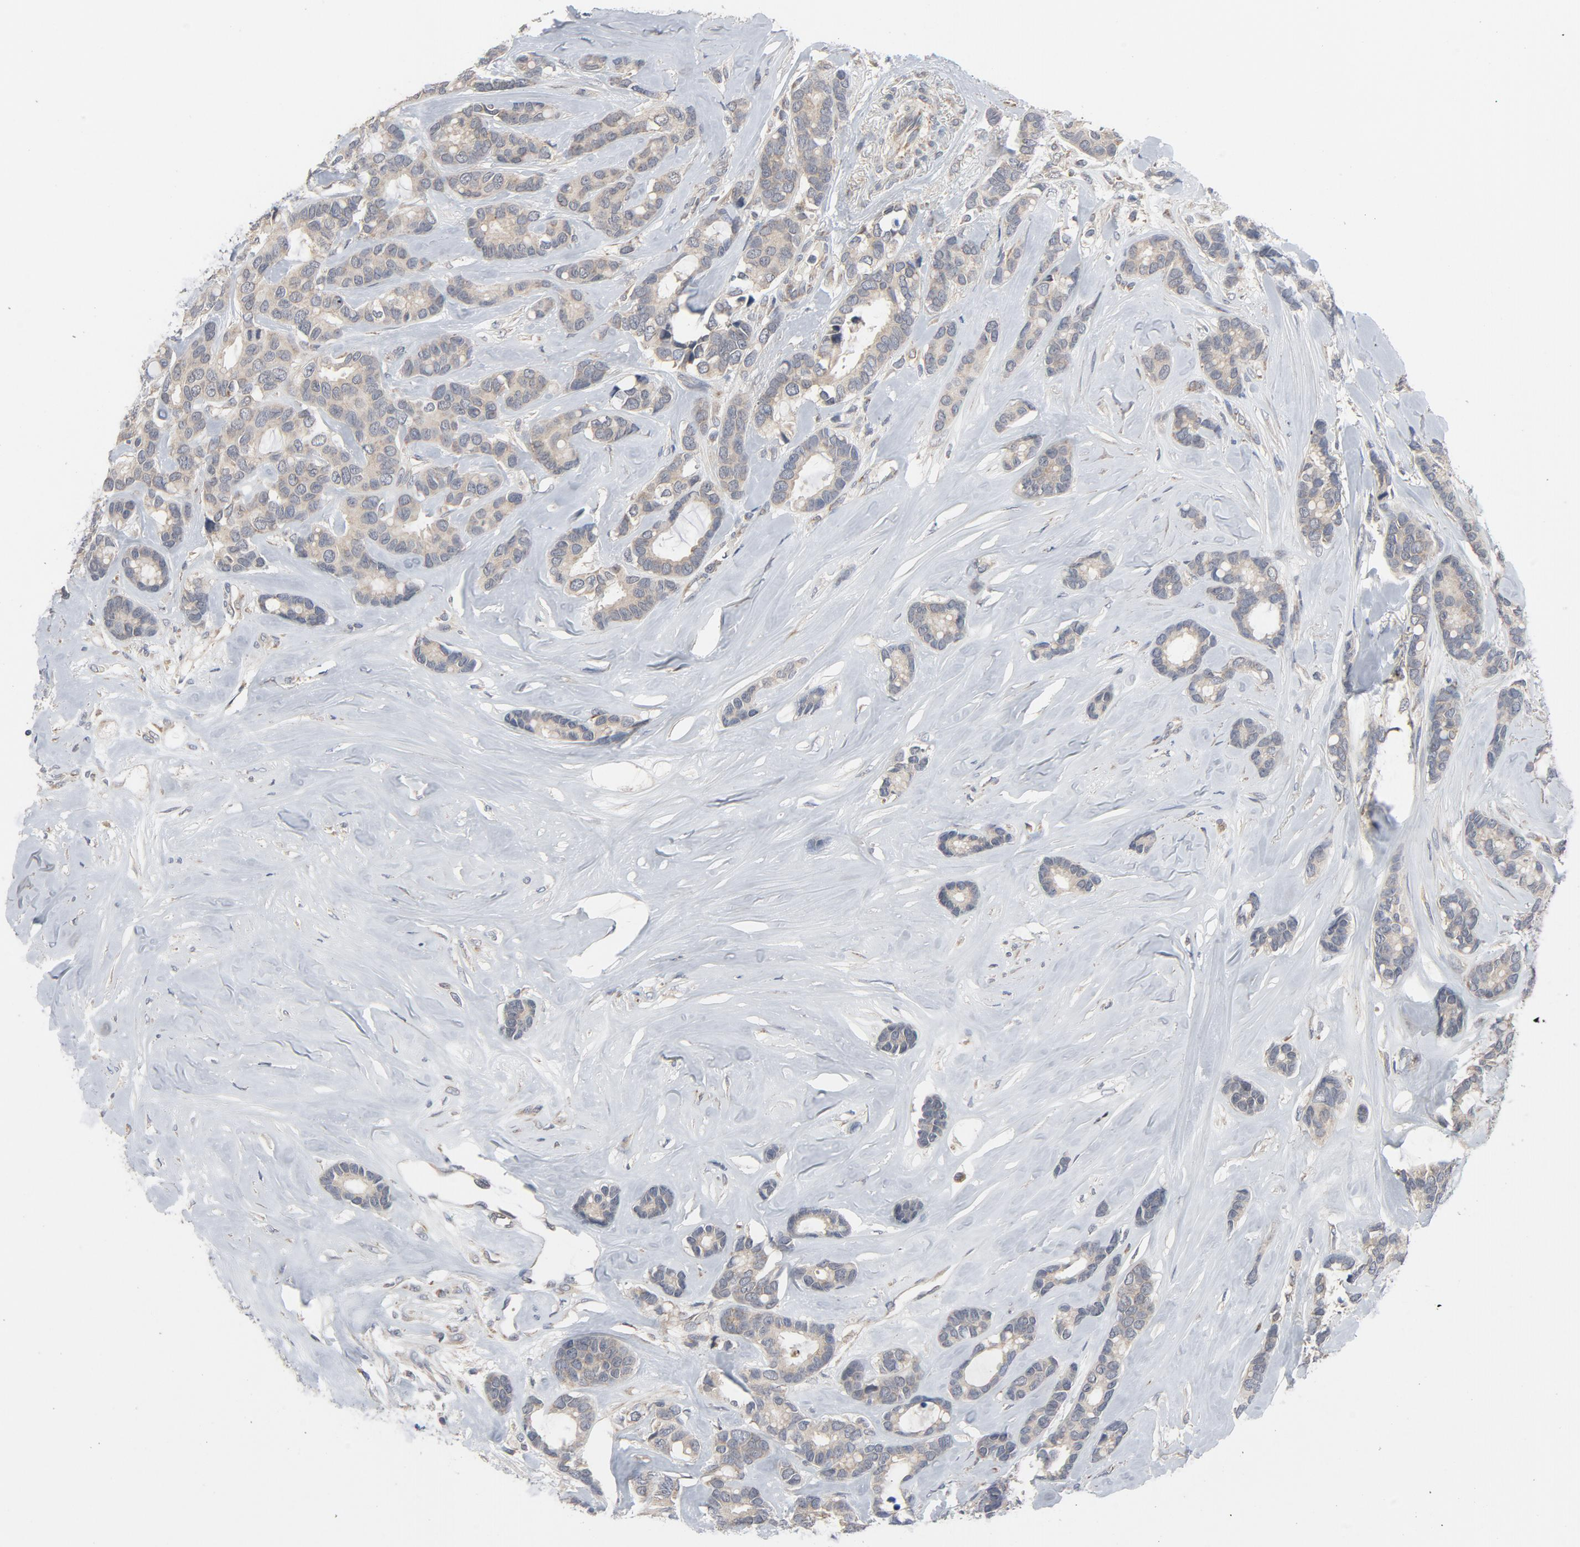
{"staining": {"intensity": "weak", "quantity": ">75%", "location": "cytoplasmic/membranous"}, "tissue": "breast cancer", "cell_type": "Tumor cells", "image_type": "cancer", "snomed": [{"axis": "morphology", "description": "Duct carcinoma"}, {"axis": "topography", "description": "Breast"}], "caption": "Approximately >75% of tumor cells in human breast cancer (invasive ductal carcinoma) demonstrate weak cytoplasmic/membranous protein positivity as visualized by brown immunohistochemical staining.", "gene": "C14orf119", "patient": {"sex": "female", "age": 87}}